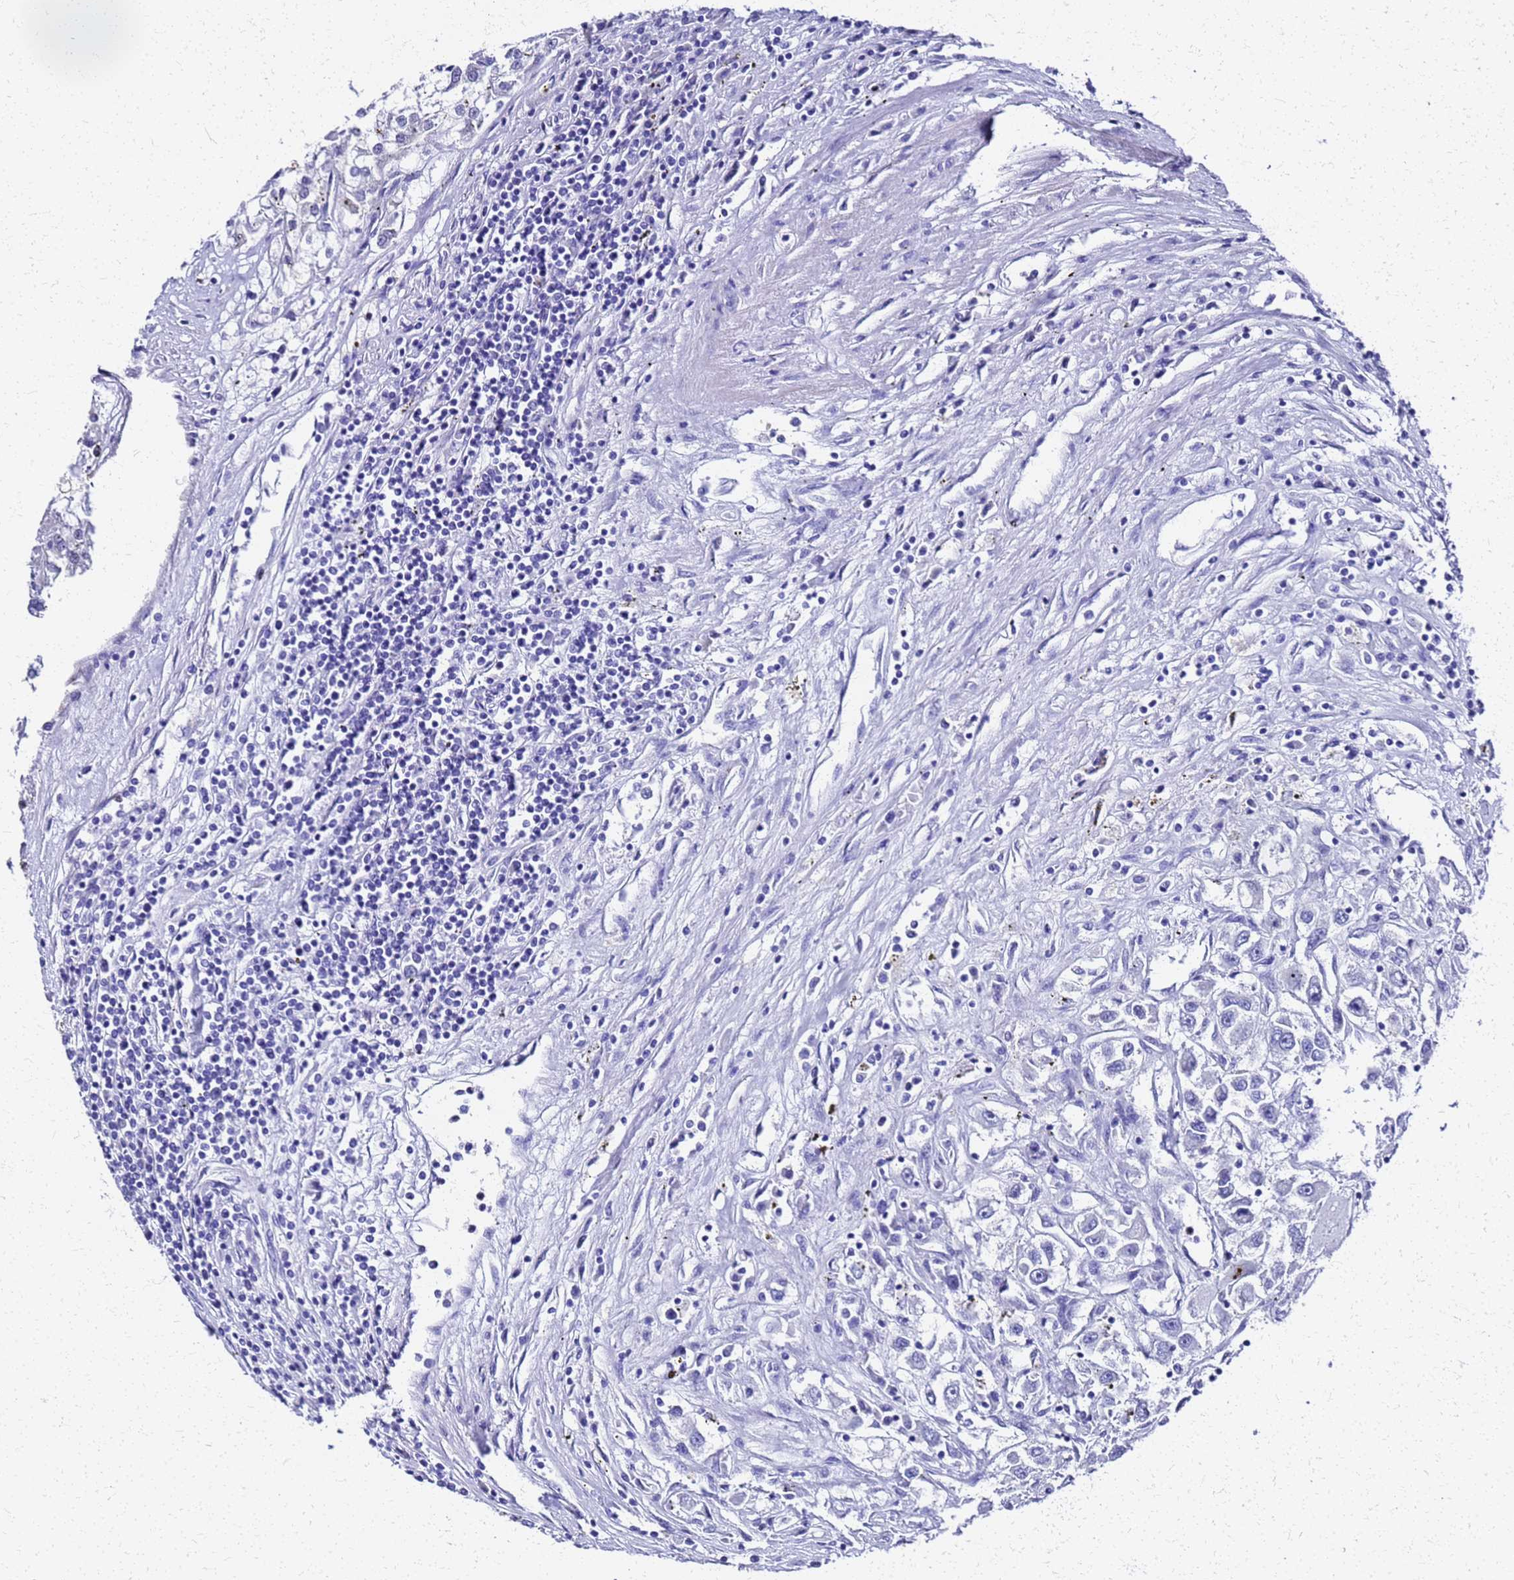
{"staining": {"intensity": "negative", "quantity": "none", "location": "none"}, "tissue": "renal cancer", "cell_type": "Tumor cells", "image_type": "cancer", "snomed": [{"axis": "morphology", "description": "Adenocarcinoma, NOS"}, {"axis": "topography", "description": "Kidney"}], "caption": "IHC of human adenocarcinoma (renal) exhibits no staining in tumor cells.", "gene": "SMIM21", "patient": {"sex": "female", "age": 52}}